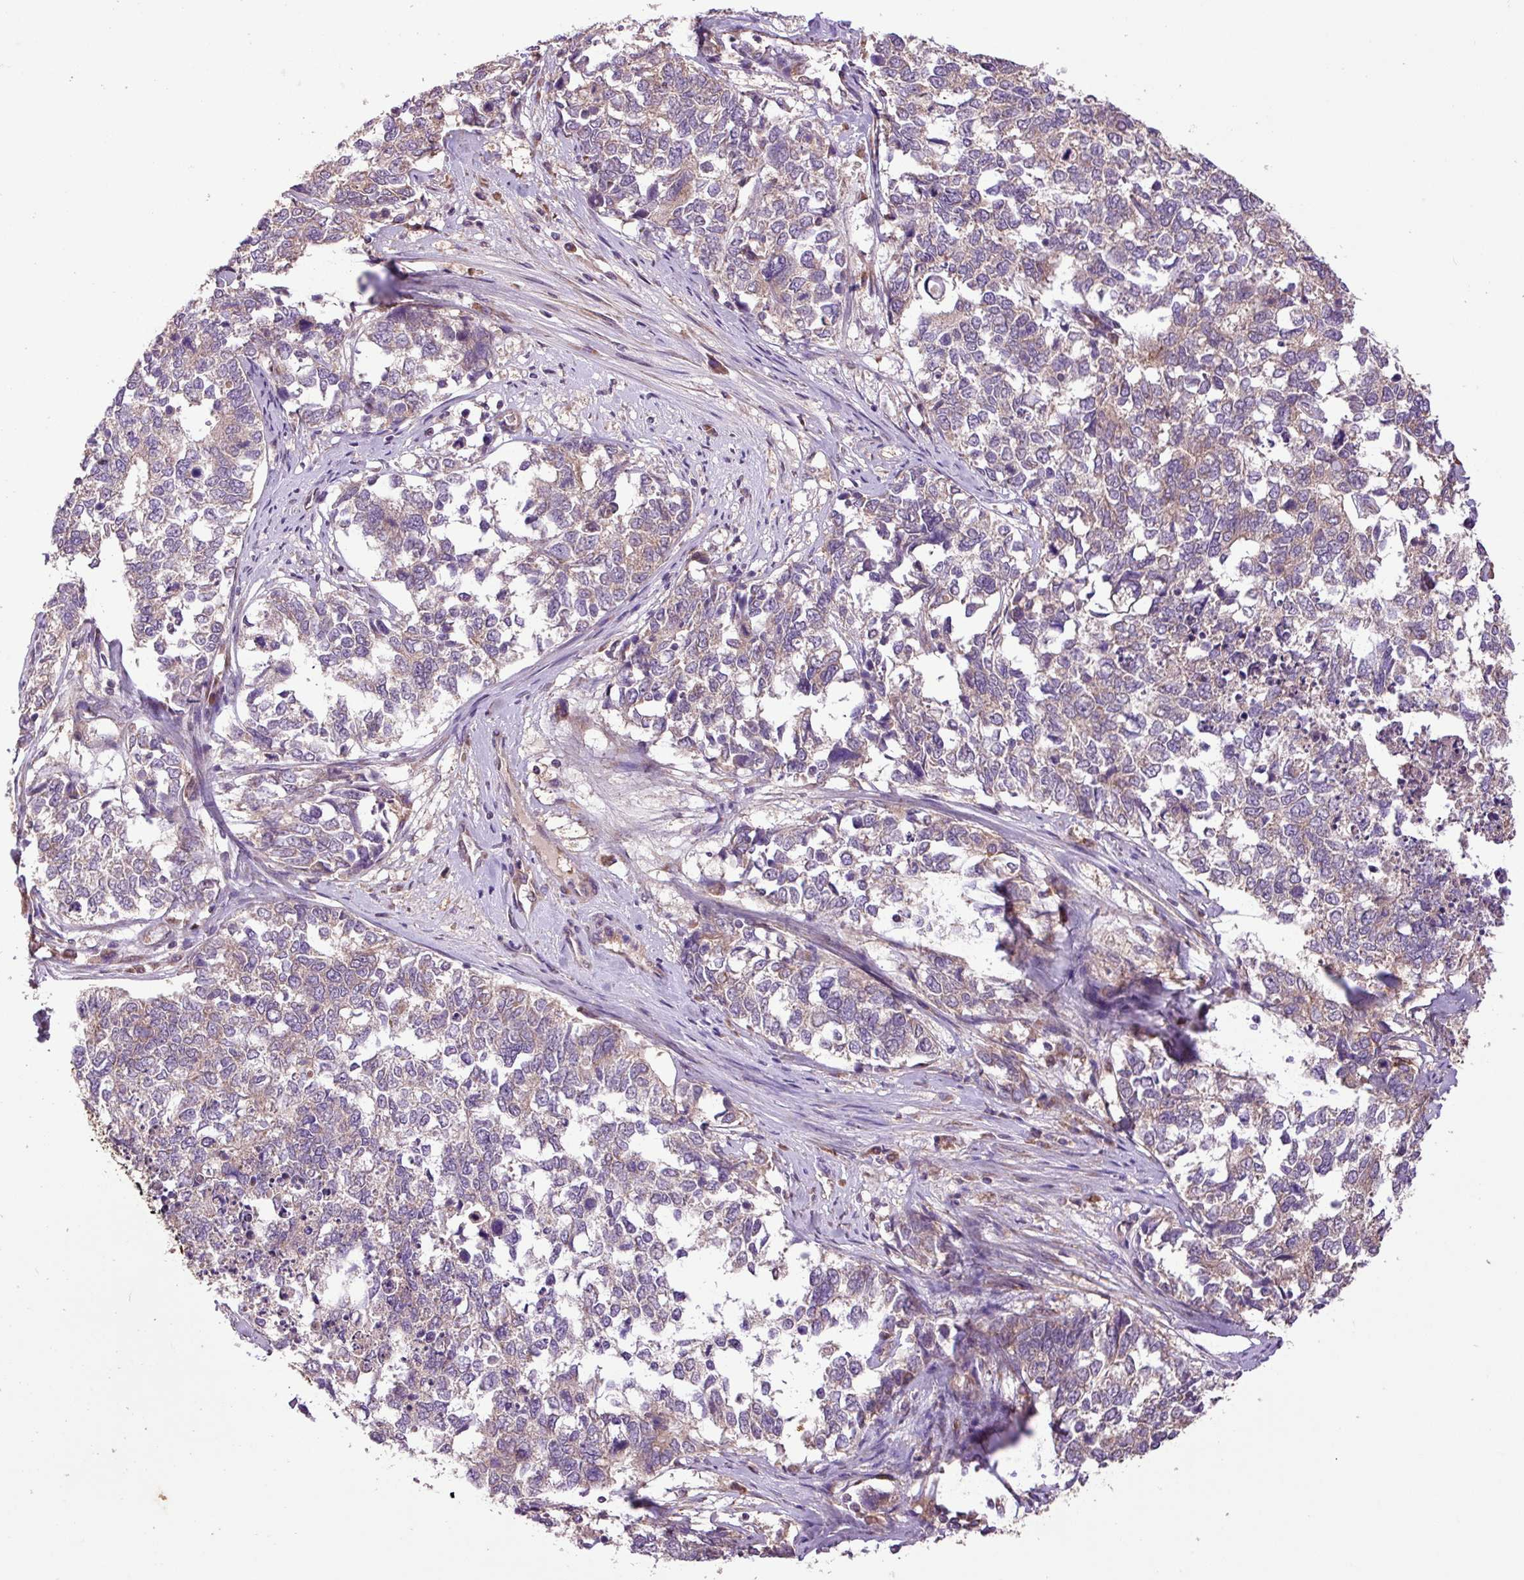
{"staining": {"intensity": "weak", "quantity": "25%-75%", "location": "cytoplasmic/membranous"}, "tissue": "cervical cancer", "cell_type": "Tumor cells", "image_type": "cancer", "snomed": [{"axis": "morphology", "description": "Squamous cell carcinoma, NOS"}, {"axis": "topography", "description": "Cervix"}], "caption": "Tumor cells display low levels of weak cytoplasmic/membranous positivity in about 25%-75% of cells in human squamous cell carcinoma (cervical).", "gene": "TIMM10B", "patient": {"sex": "female", "age": 63}}